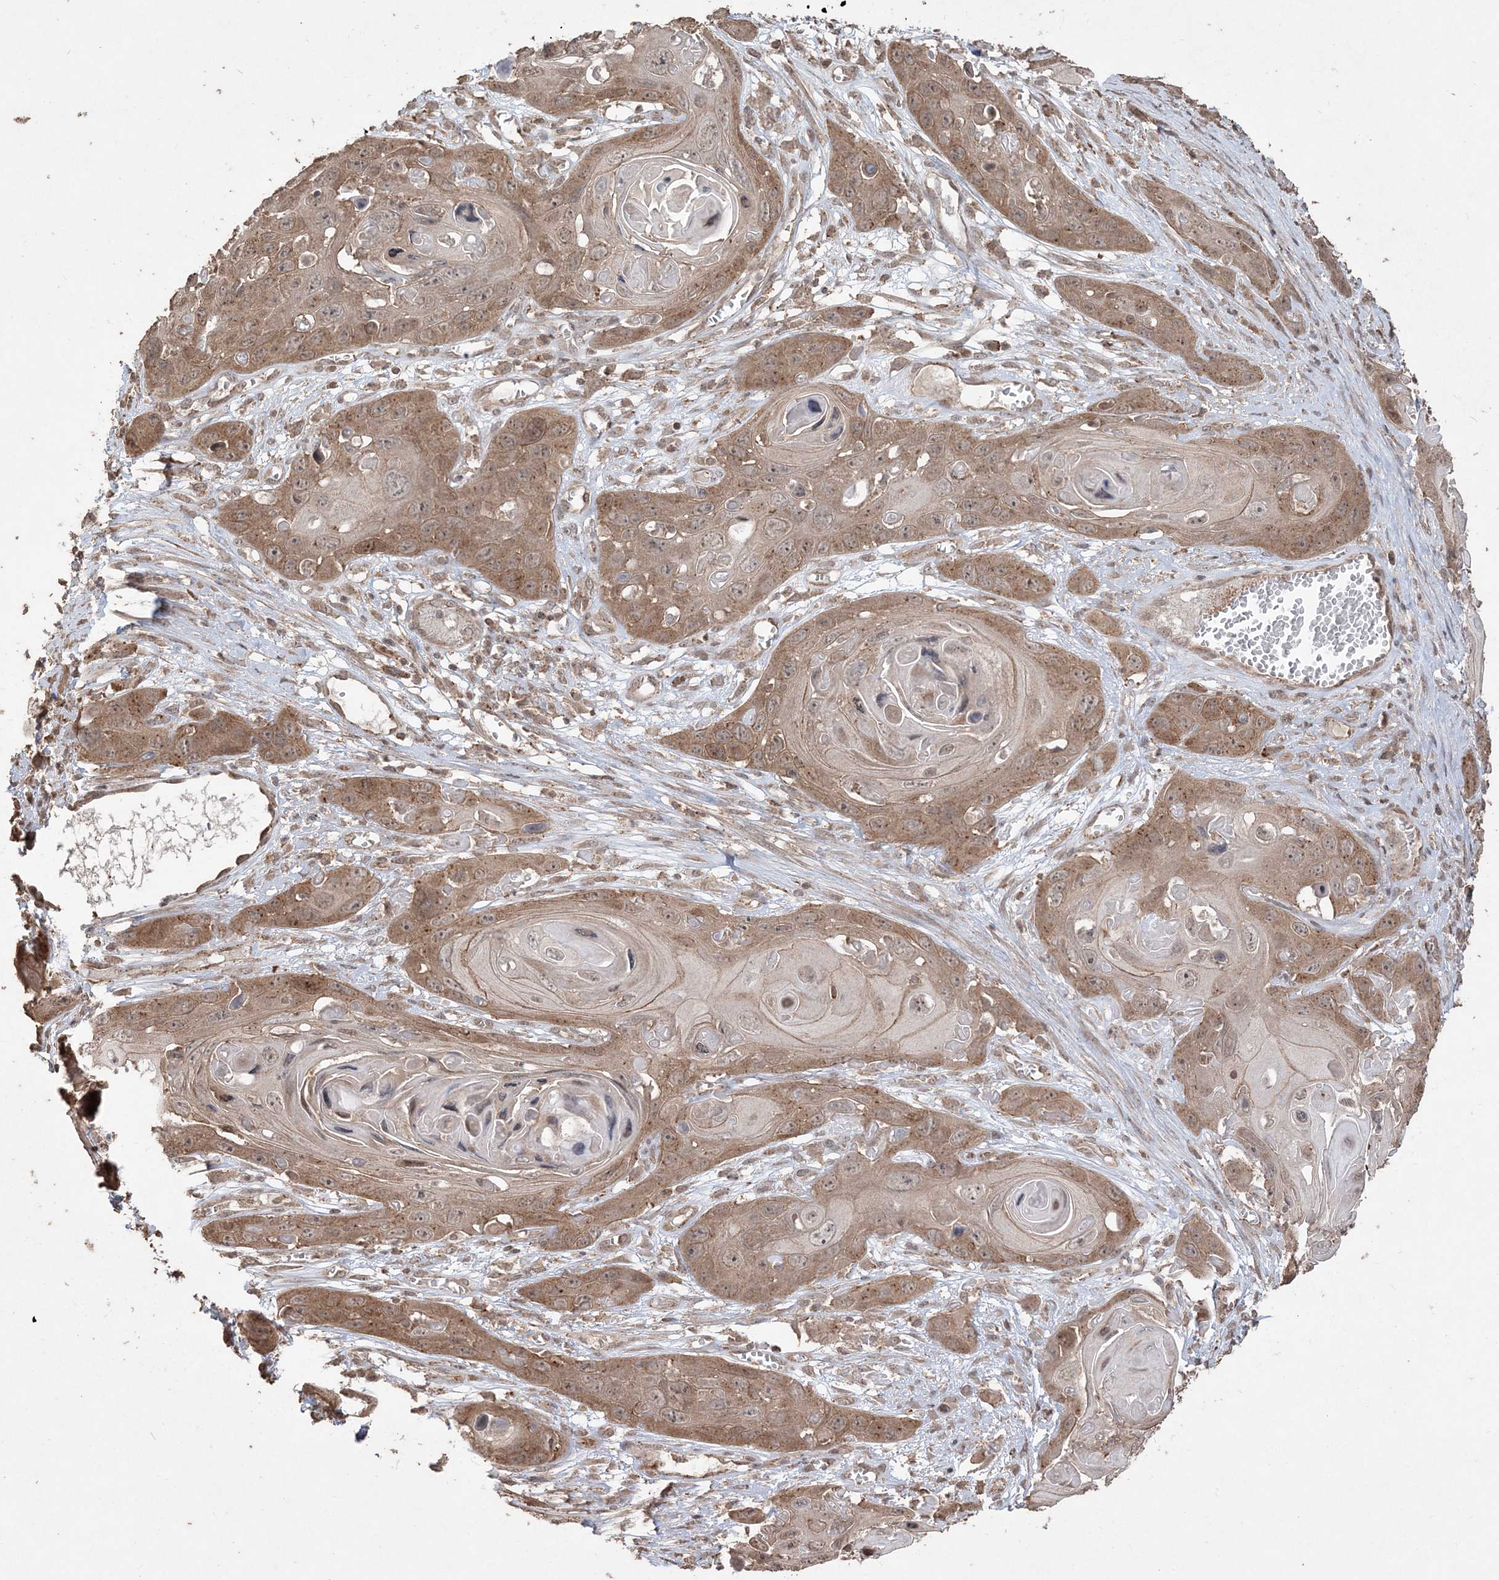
{"staining": {"intensity": "moderate", "quantity": ">75%", "location": "cytoplasmic/membranous,nuclear"}, "tissue": "skin cancer", "cell_type": "Tumor cells", "image_type": "cancer", "snomed": [{"axis": "morphology", "description": "Squamous cell carcinoma, NOS"}, {"axis": "topography", "description": "Skin"}], "caption": "An image showing moderate cytoplasmic/membranous and nuclear staining in about >75% of tumor cells in skin cancer (squamous cell carcinoma), as visualized by brown immunohistochemical staining.", "gene": "EHHADH", "patient": {"sex": "male", "age": 55}}